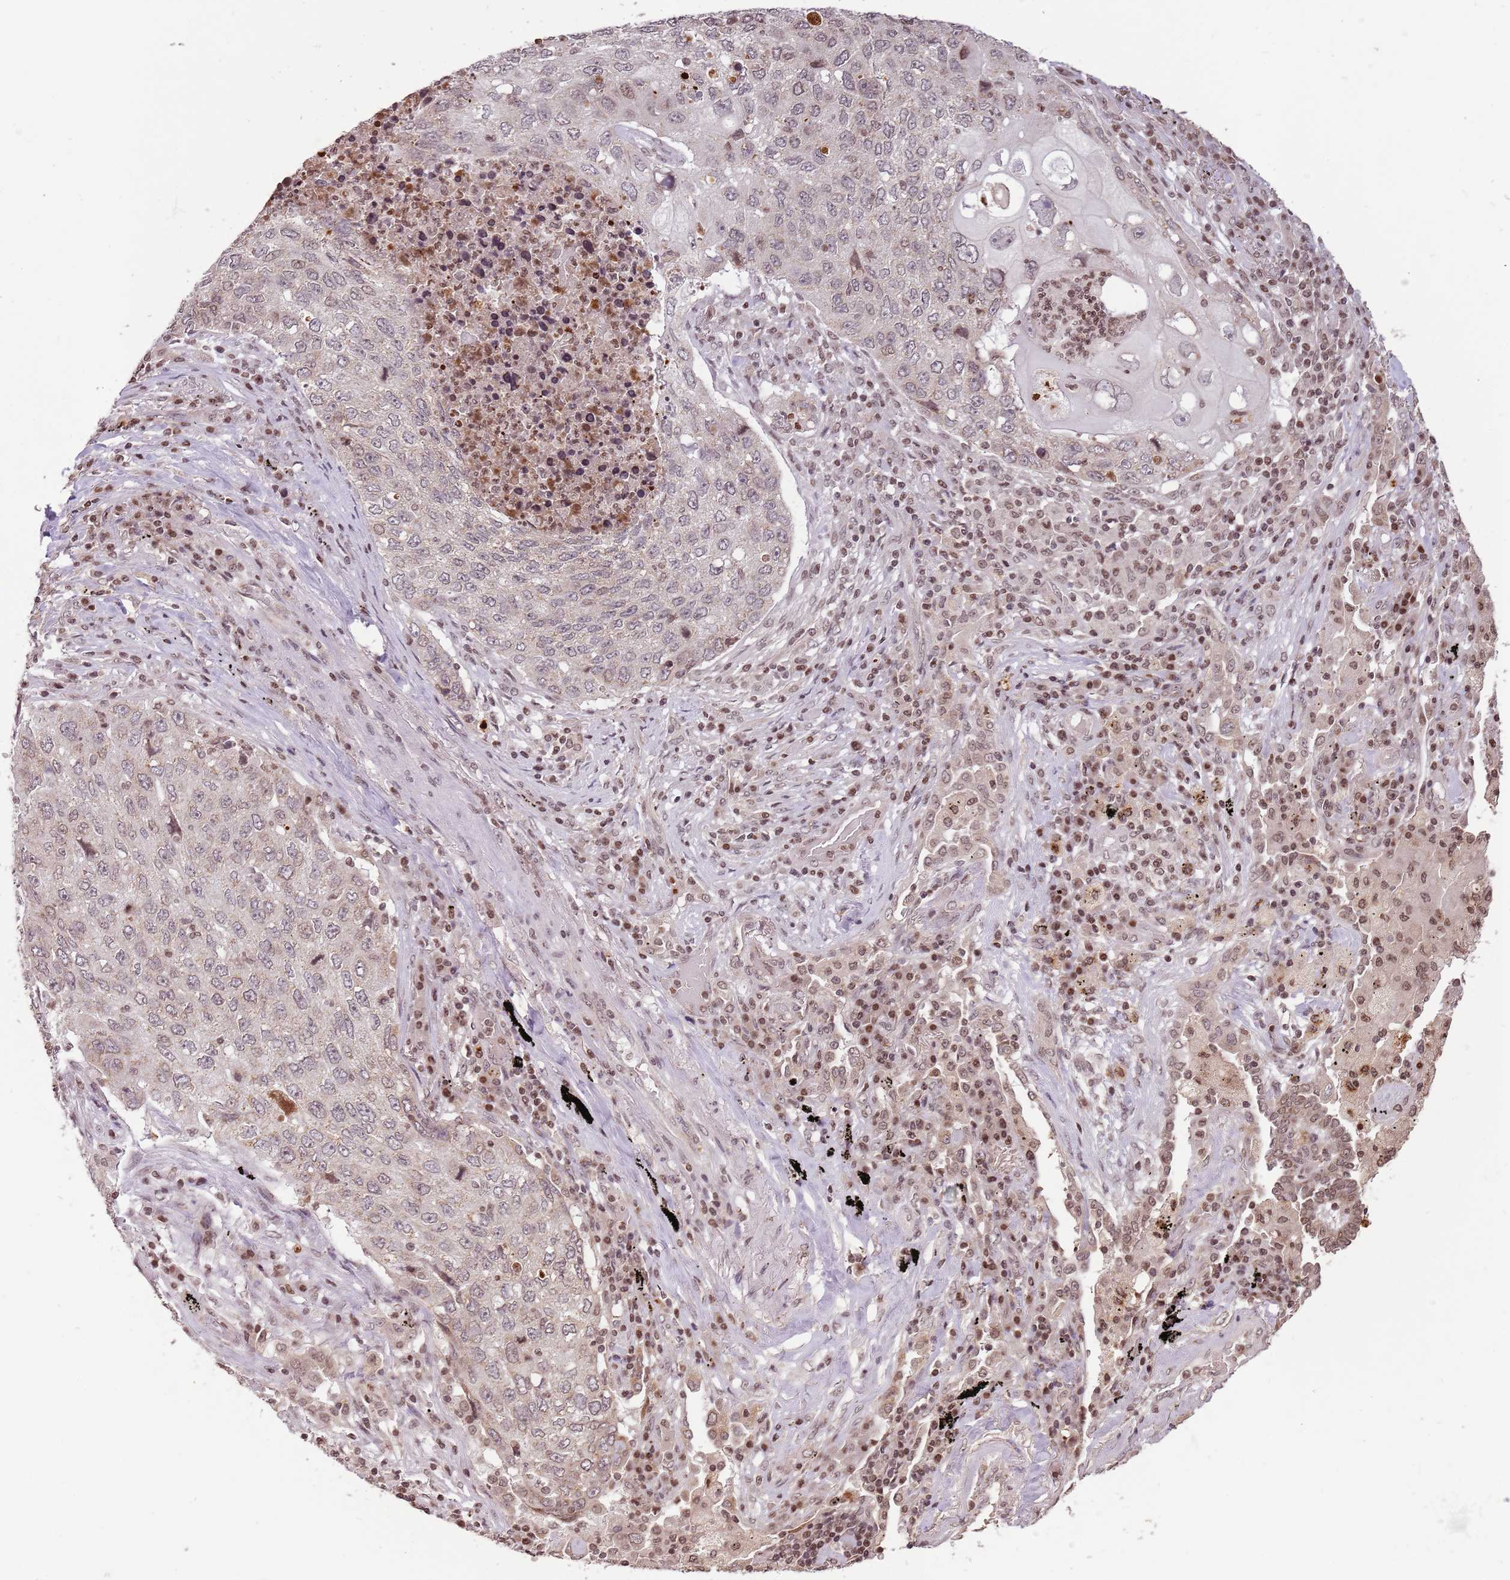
{"staining": {"intensity": "weak", "quantity": "<25%", "location": "nuclear"}, "tissue": "lung cancer", "cell_type": "Tumor cells", "image_type": "cancer", "snomed": [{"axis": "morphology", "description": "Squamous cell carcinoma, NOS"}, {"axis": "topography", "description": "Lung"}], "caption": "High power microscopy micrograph of an immunohistochemistry (IHC) image of lung cancer, revealing no significant staining in tumor cells.", "gene": "SAMSN1", "patient": {"sex": "female", "age": 63}}